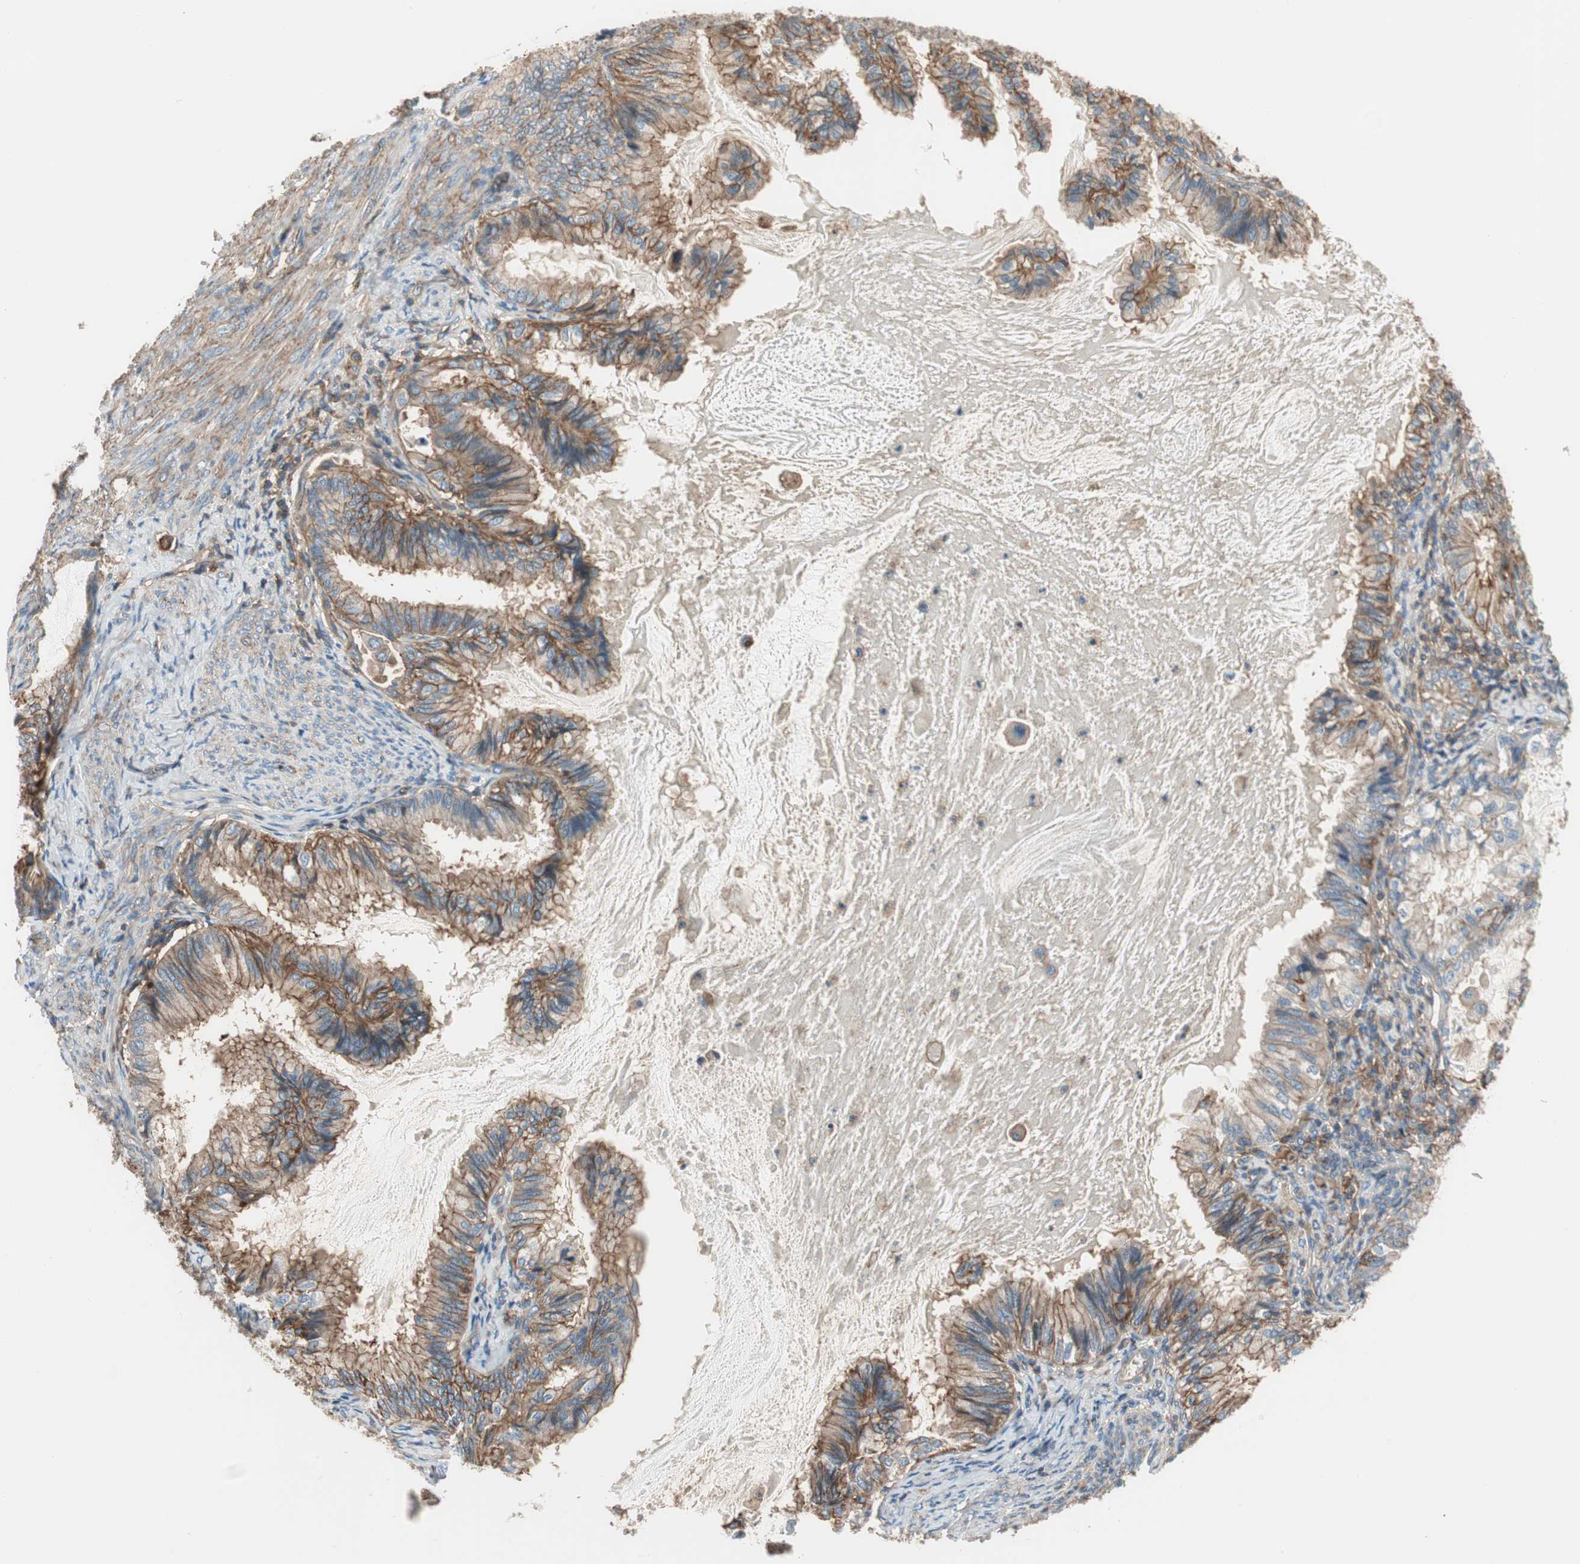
{"staining": {"intensity": "moderate", "quantity": ">75%", "location": "cytoplasmic/membranous"}, "tissue": "cervical cancer", "cell_type": "Tumor cells", "image_type": "cancer", "snomed": [{"axis": "morphology", "description": "Normal tissue, NOS"}, {"axis": "morphology", "description": "Adenocarcinoma, NOS"}, {"axis": "topography", "description": "Cervix"}, {"axis": "topography", "description": "Endometrium"}], "caption": "This histopathology image displays cervical cancer (adenocarcinoma) stained with IHC to label a protein in brown. The cytoplasmic/membranous of tumor cells show moderate positivity for the protein. Nuclei are counter-stained blue.", "gene": "IL1RL1", "patient": {"sex": "female", "age": 86}}